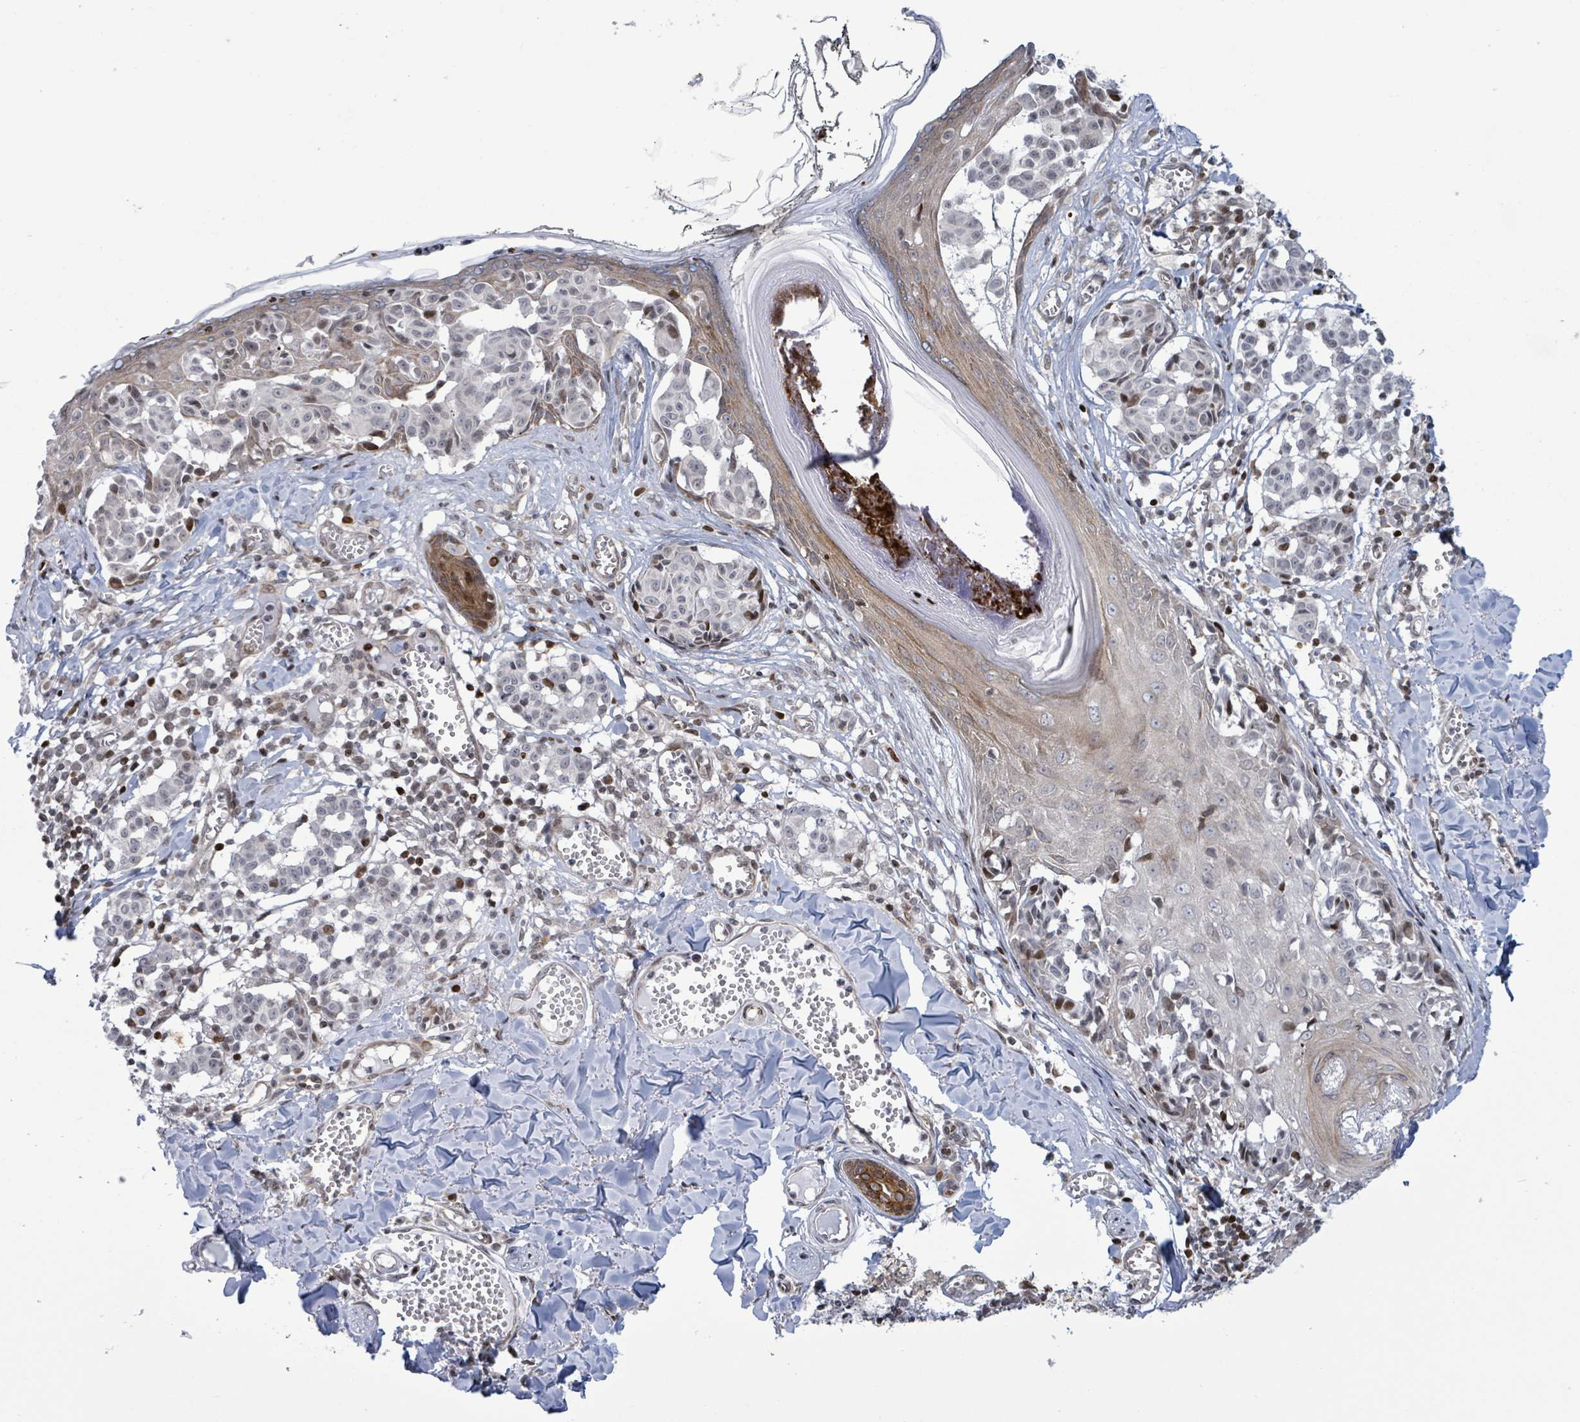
{"staining": {"intensity": "moderate", "quantity": "<25%", "location": "nuclear"}, "tissue": "melanoma", "cell_type": "Tumor cells", "image_type": "cancer", "snomed": [{"axis": "morphology", "description": "Malignant melanoma, NOS"}, {"axis": "topography", "description": "Skin"}], "caption": "Malignant melanoma tissue shows moderate nuclear positivity in about <25% of tumor cells", "gene": "FNDC4", "patient": {"sex": "female", "age": 43}}